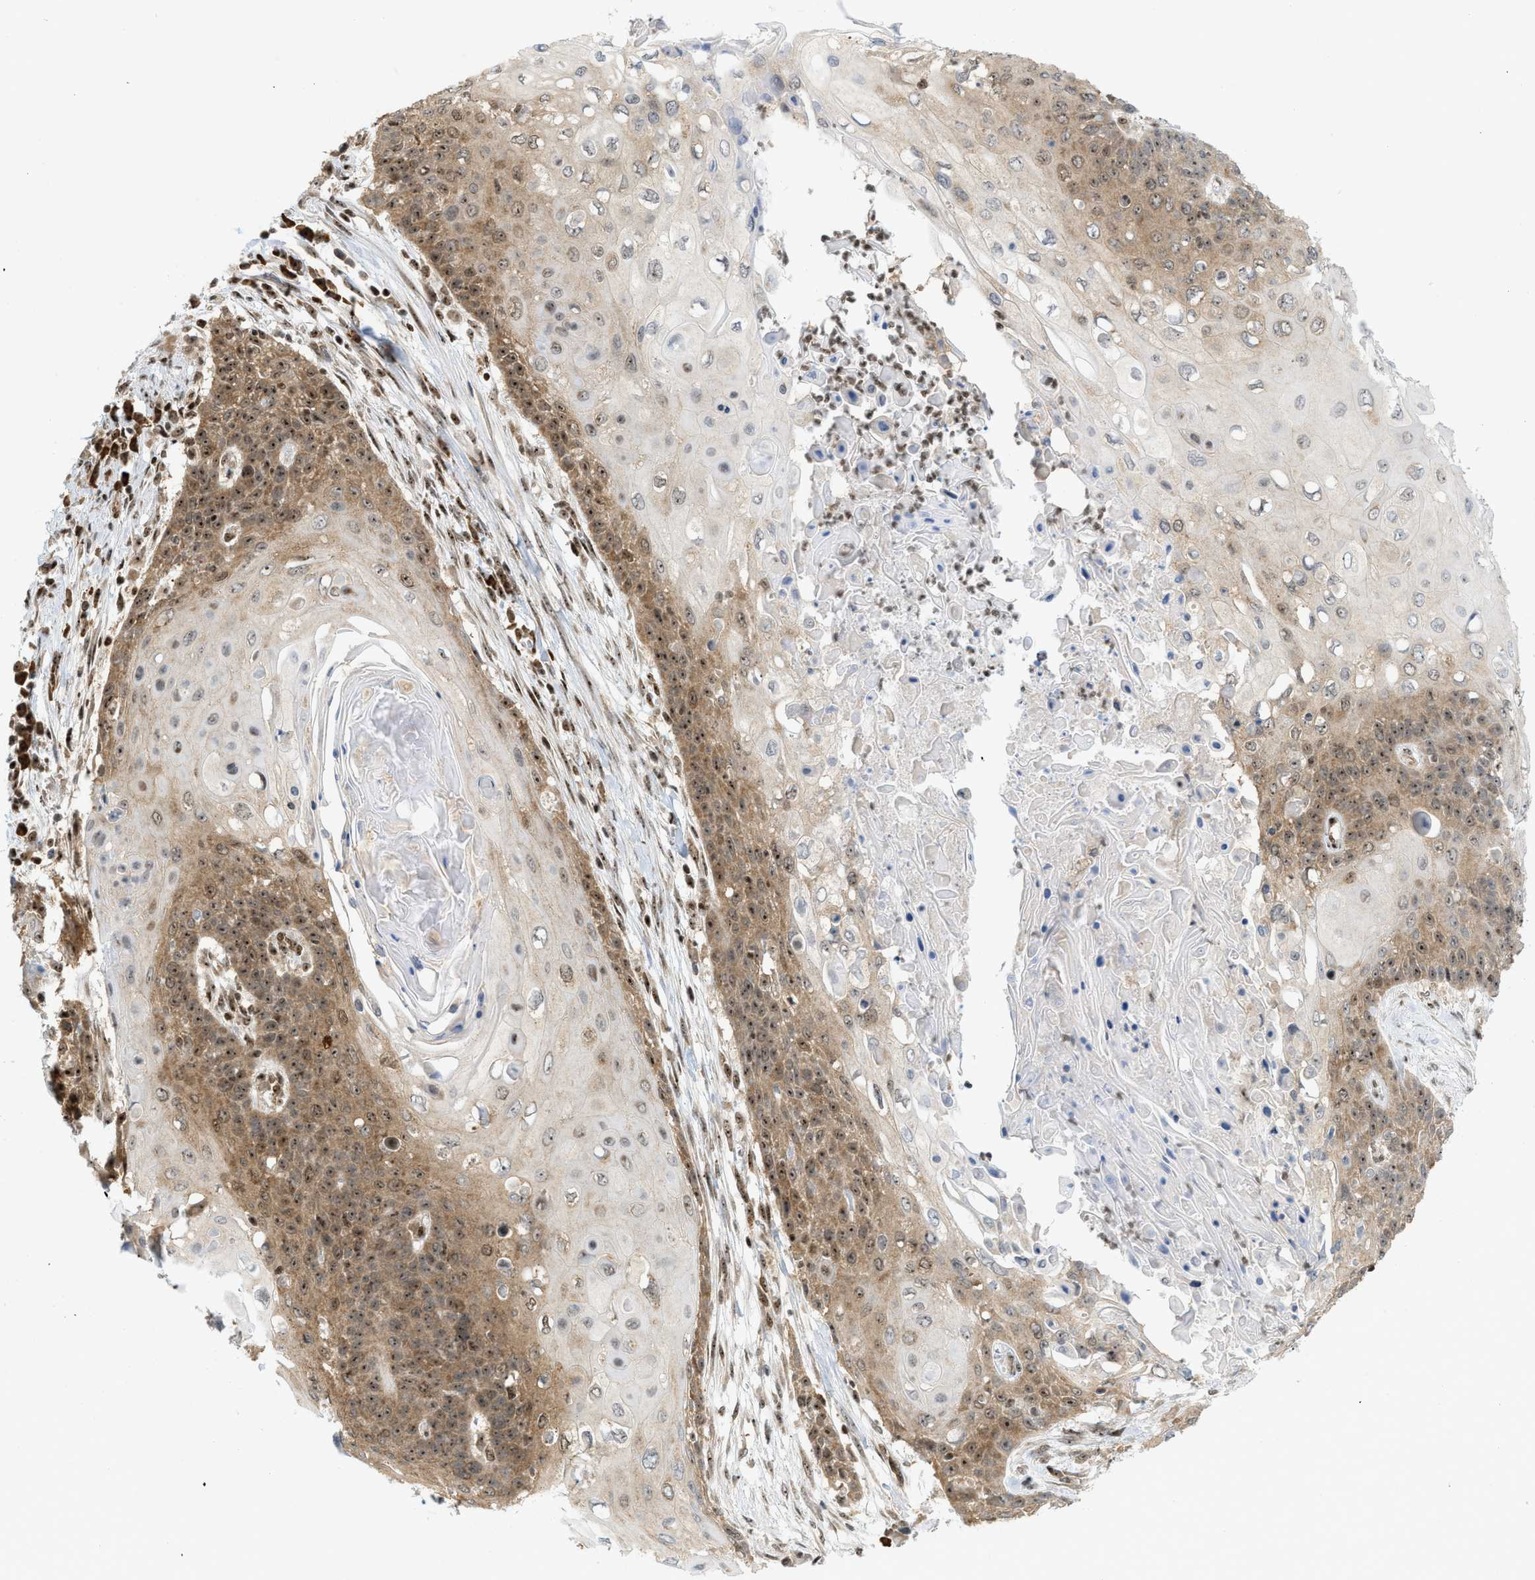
{"staining": {"intensity": "moderate", "quantity": "25%-75%", "location": "cytoplasmic/membranous,nuclear"}, "tissue": "cervical cancer", "cell_type": "Tumor cells", "image_type": "cancer", "snomed": [{"axis": "morphology", "description": "Squamous cell carcinoma, NOS"}, {"axis": "topography", "description": "Cervix"}], "caption": "Immunohistochemistry (DAB (3,3'-diaminobenzidine)) staining of cervical cancer (squamous cell carcinoma) displays moderate cytoplasmic/membranous and nuclear protein staining in approximately 25%-75% of tumor cells. The staining was performed using DAB (3,3'-diaminobenzidine), with brown indicating positive protein expression. Nuclei are stained blue with hematoxylin.", "gene": "ZNF22", "patient": {"sex": "female", "age": 39}}